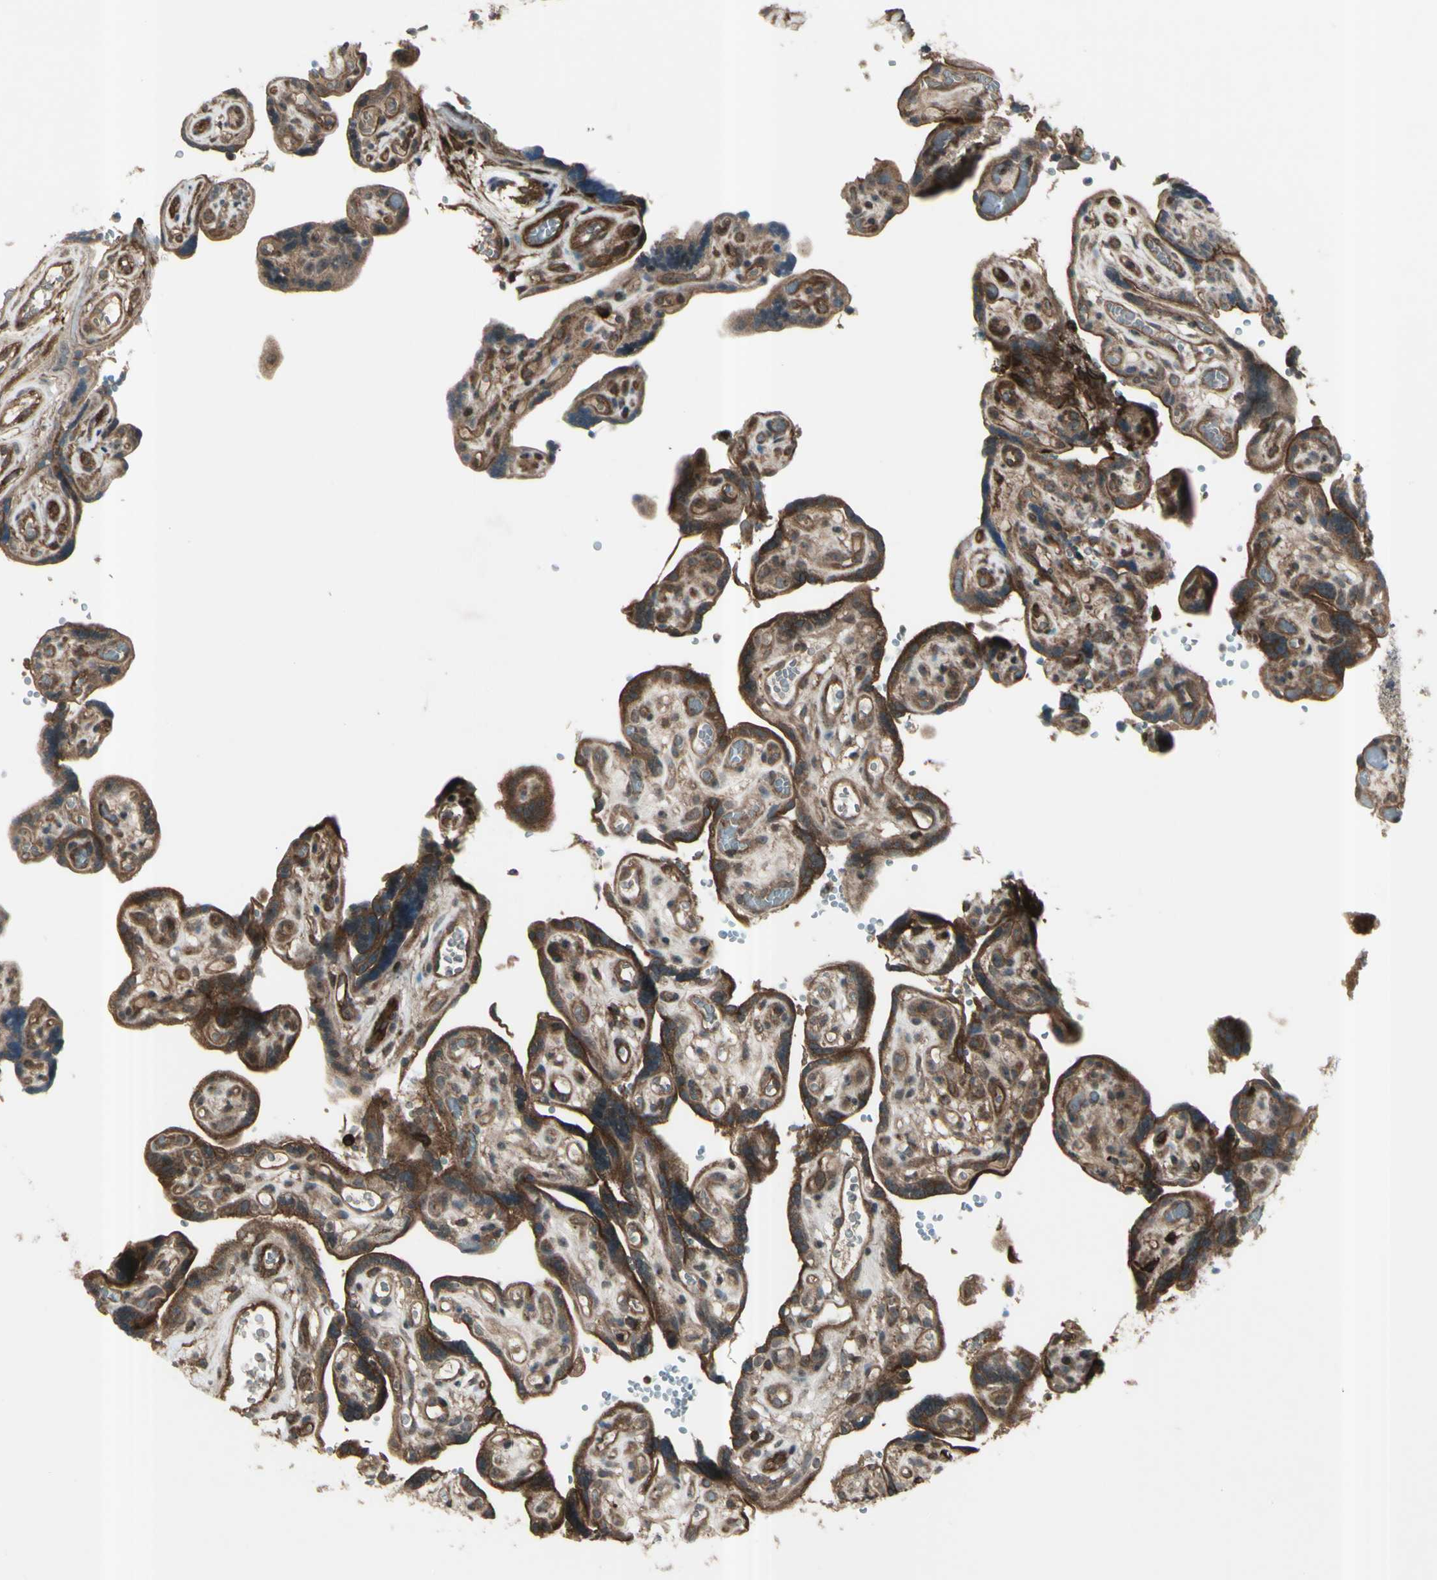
{"staining": {"intensity": "strong", "quantity": ">75%", "location": "cytoplasmic/membranous"}, "tissue": "placenta", "cell_type": "Decidual cells", "image_type": "normal", "snomed": [{"axis": "morphology", "description": "Normal tissue, NOS"}, {"axis": "topography", "description": "Placenta"}], "caption": "Protein expression analysis of benign placenta shows strong cytoplasmic/membranous staining in about >75% of decidual cells.", "gene": "FXYD5", "patient": {"sex": "female", "age": 30}}